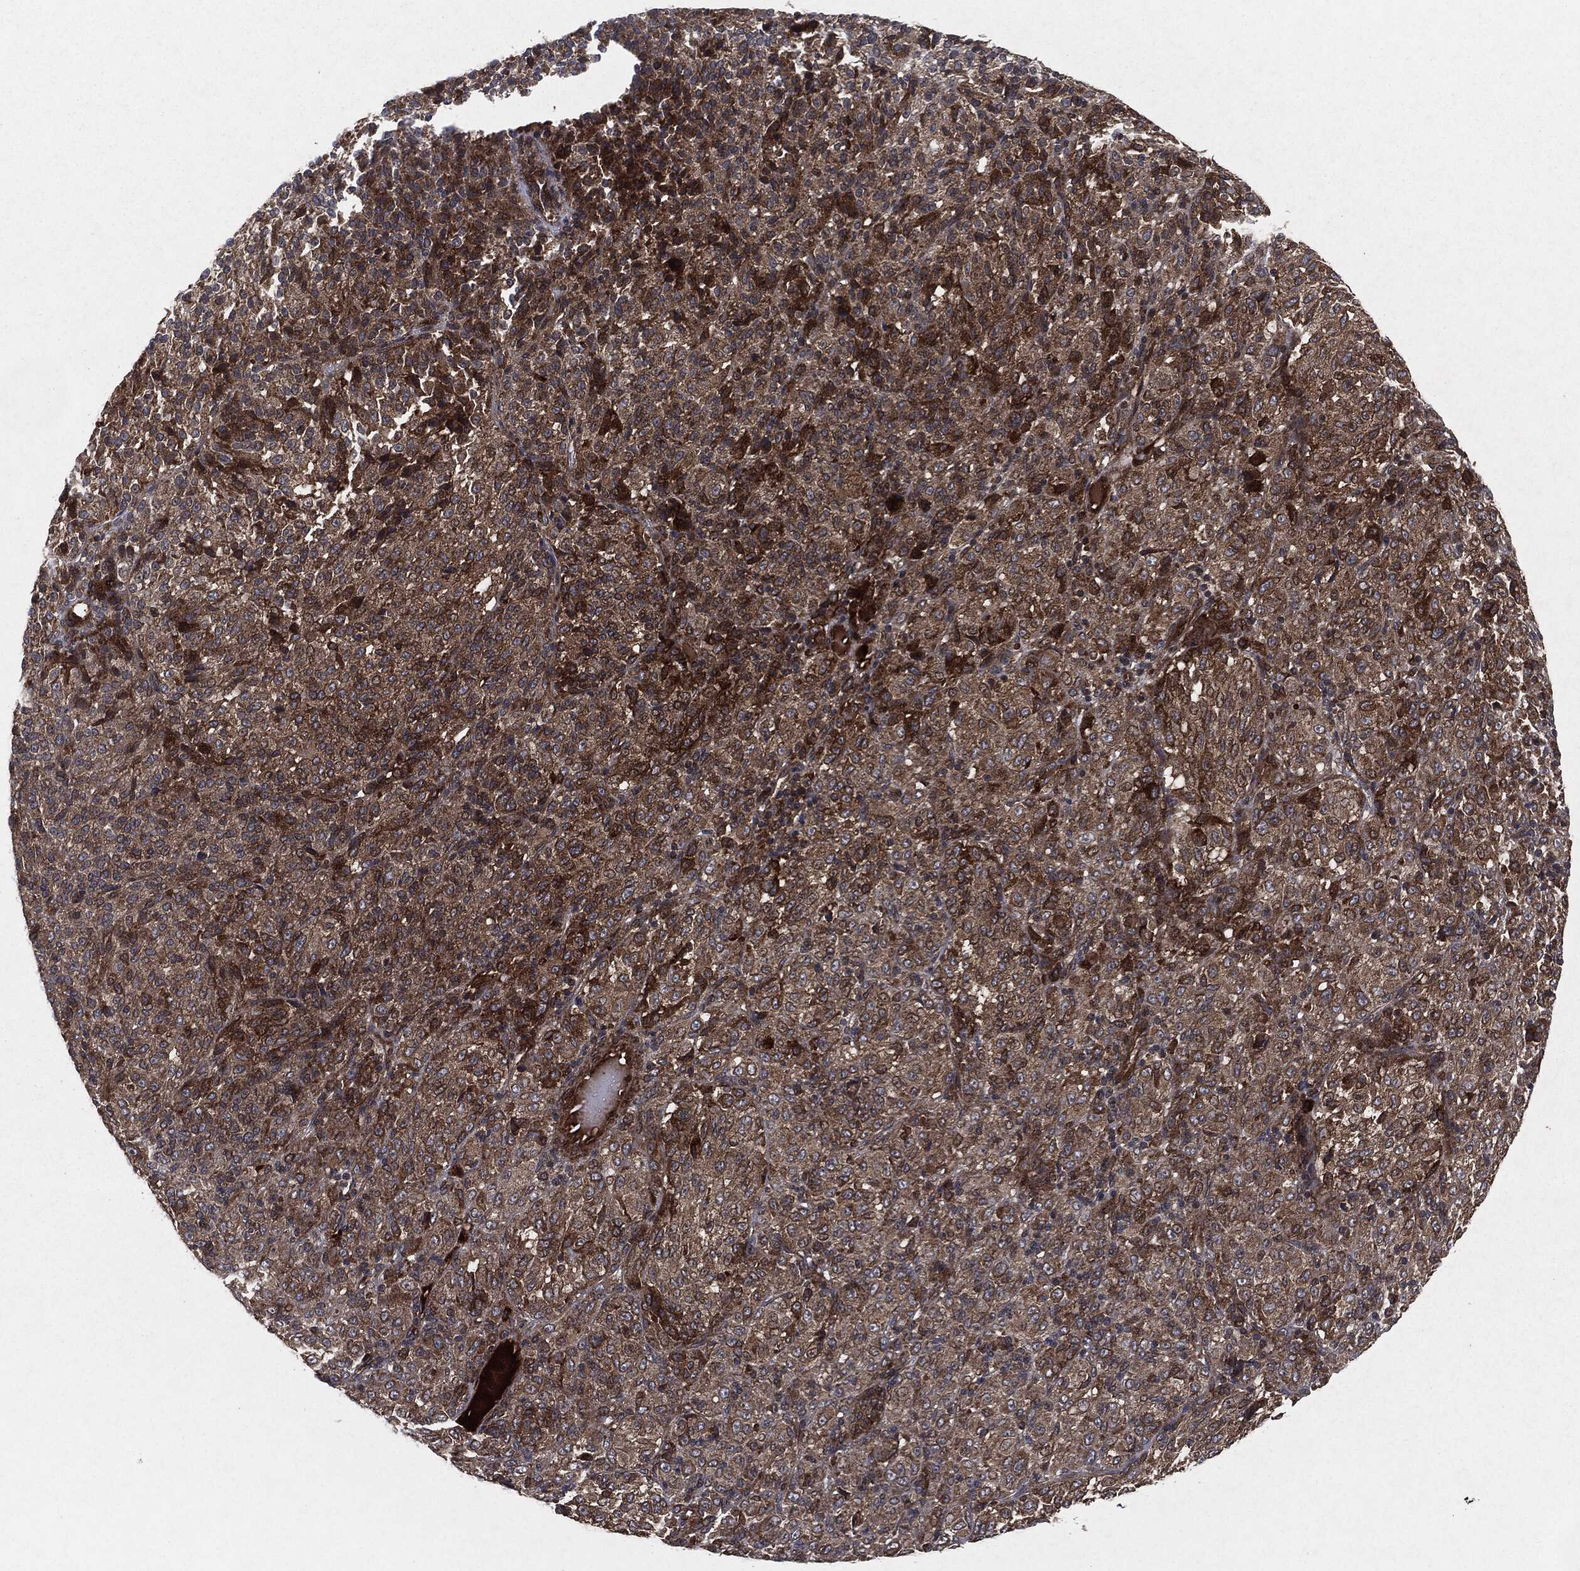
{"staining": {"intensity": "strong", "quantity": "25%-75%", "location": "cytoplasmic/membranous"}, "tissue": "melanoma", "cell_type": "Tumor cells", "image_type": "cancer", "snomed": [{"axis": "morphology", "description": "Malignant melanoma, Metastatic site"}, {"axis": "topography", "description": "Brain"}], "caption": "Malignant melanoma (metastatic site) stained with immunohistochemistry shows strong cytoplasmic/membranous staining in approximately 25%-75% of tumor cells.", "gene": "RAF1", "patient": {"sex": "female", "age": 56}}